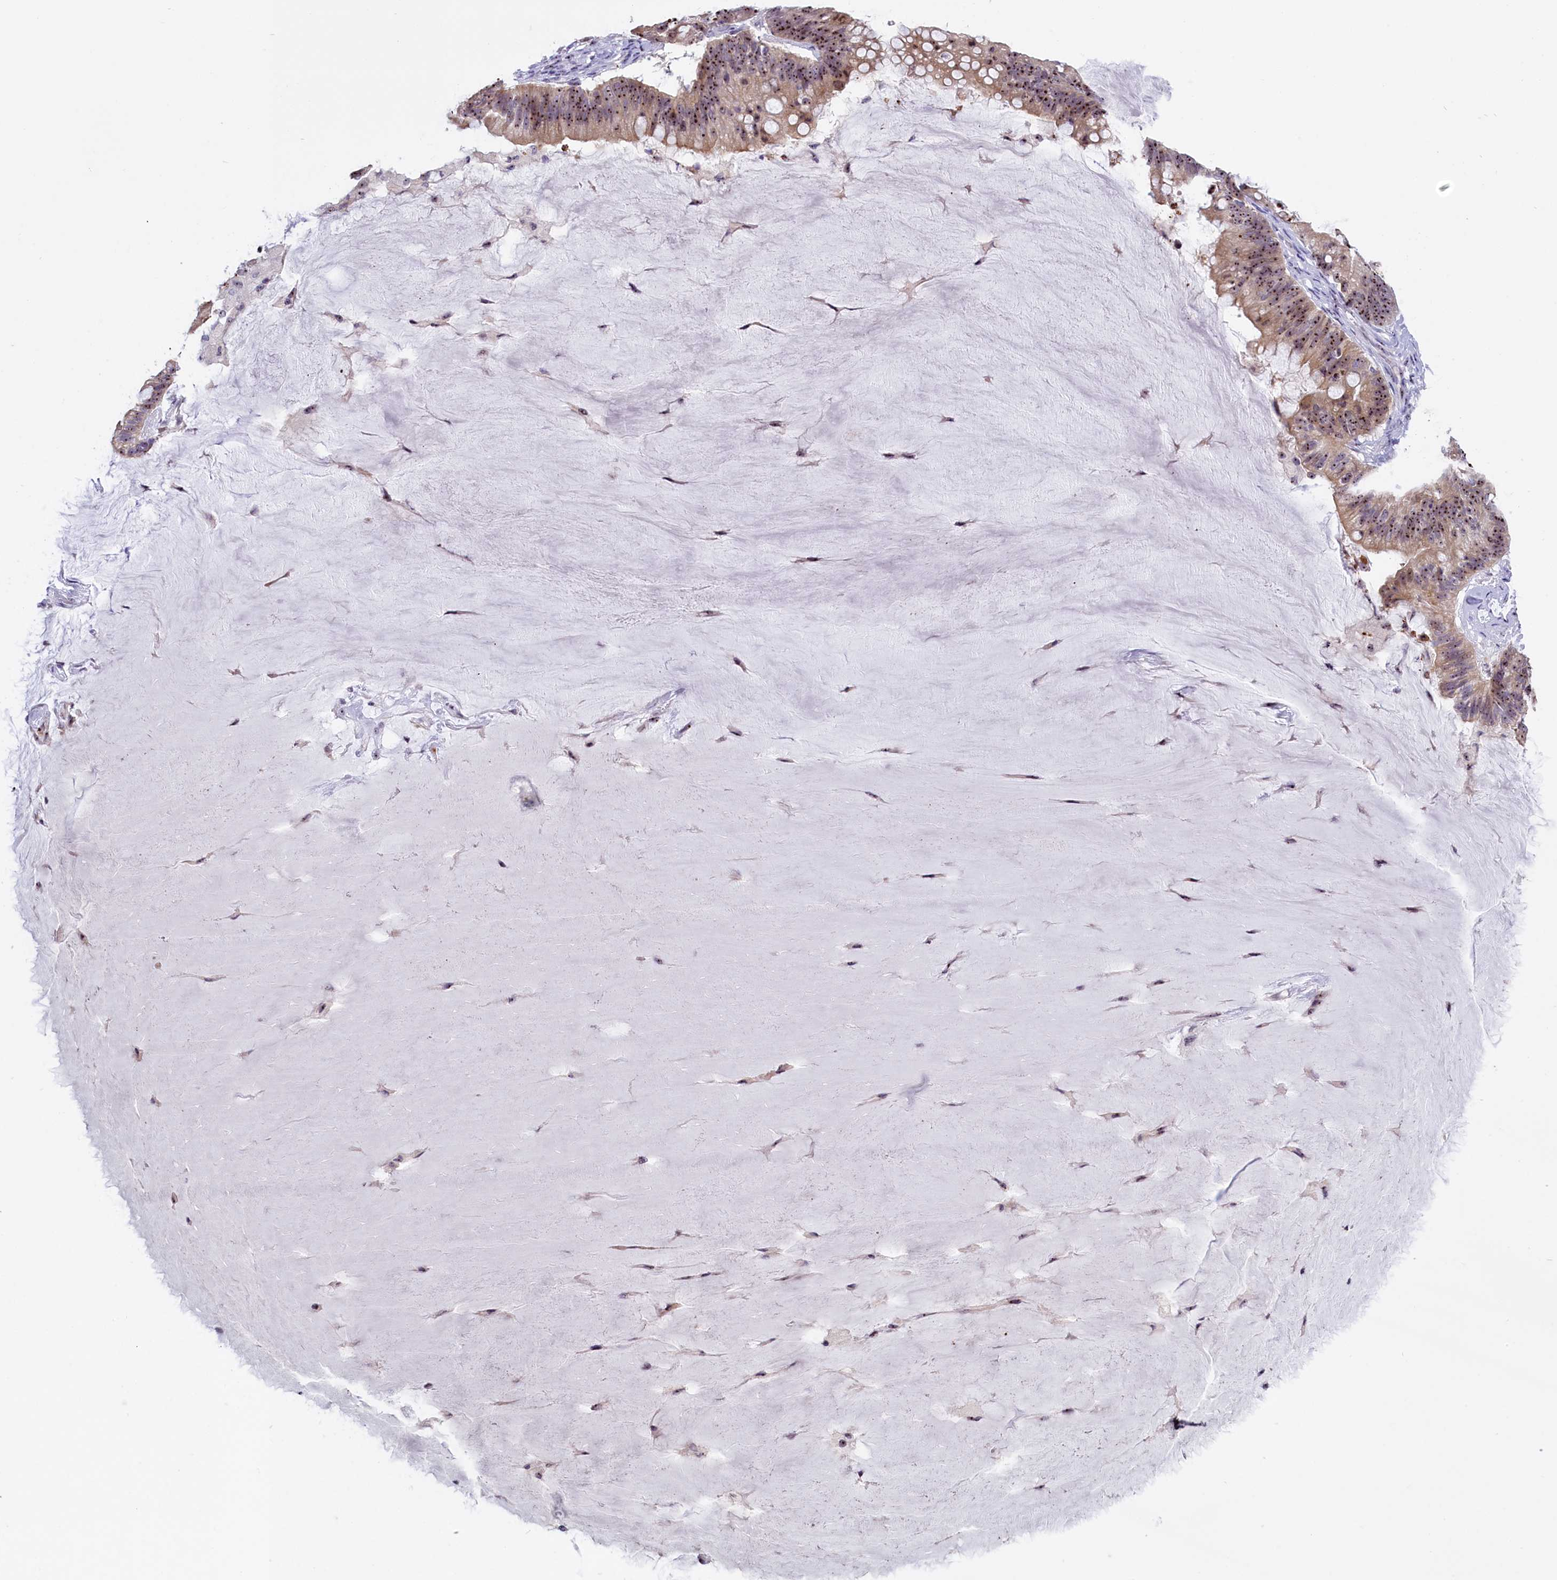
{"staining": {"intensity": "strong", "quantity": ">75%", "location": "nuclear"}, "tissue": "ovarian cancer", "cell_type": "Tumor cells", "image_type": "cancer", "snomed": [{"axis": "morphology", "description": "Cystadenocarcinoma, mucinous, NOS"}, {"axis": "topography", "description": "Ovary"}], "caption": "This is an image of immunohistochemistry (IHC) staining of ovarian mucinous cystadenocarcinoma, which shows strong positivity in the nuclear of tumor cells.", "gene": "TBL3", "patient": {"sex": "female", "age": 61}}